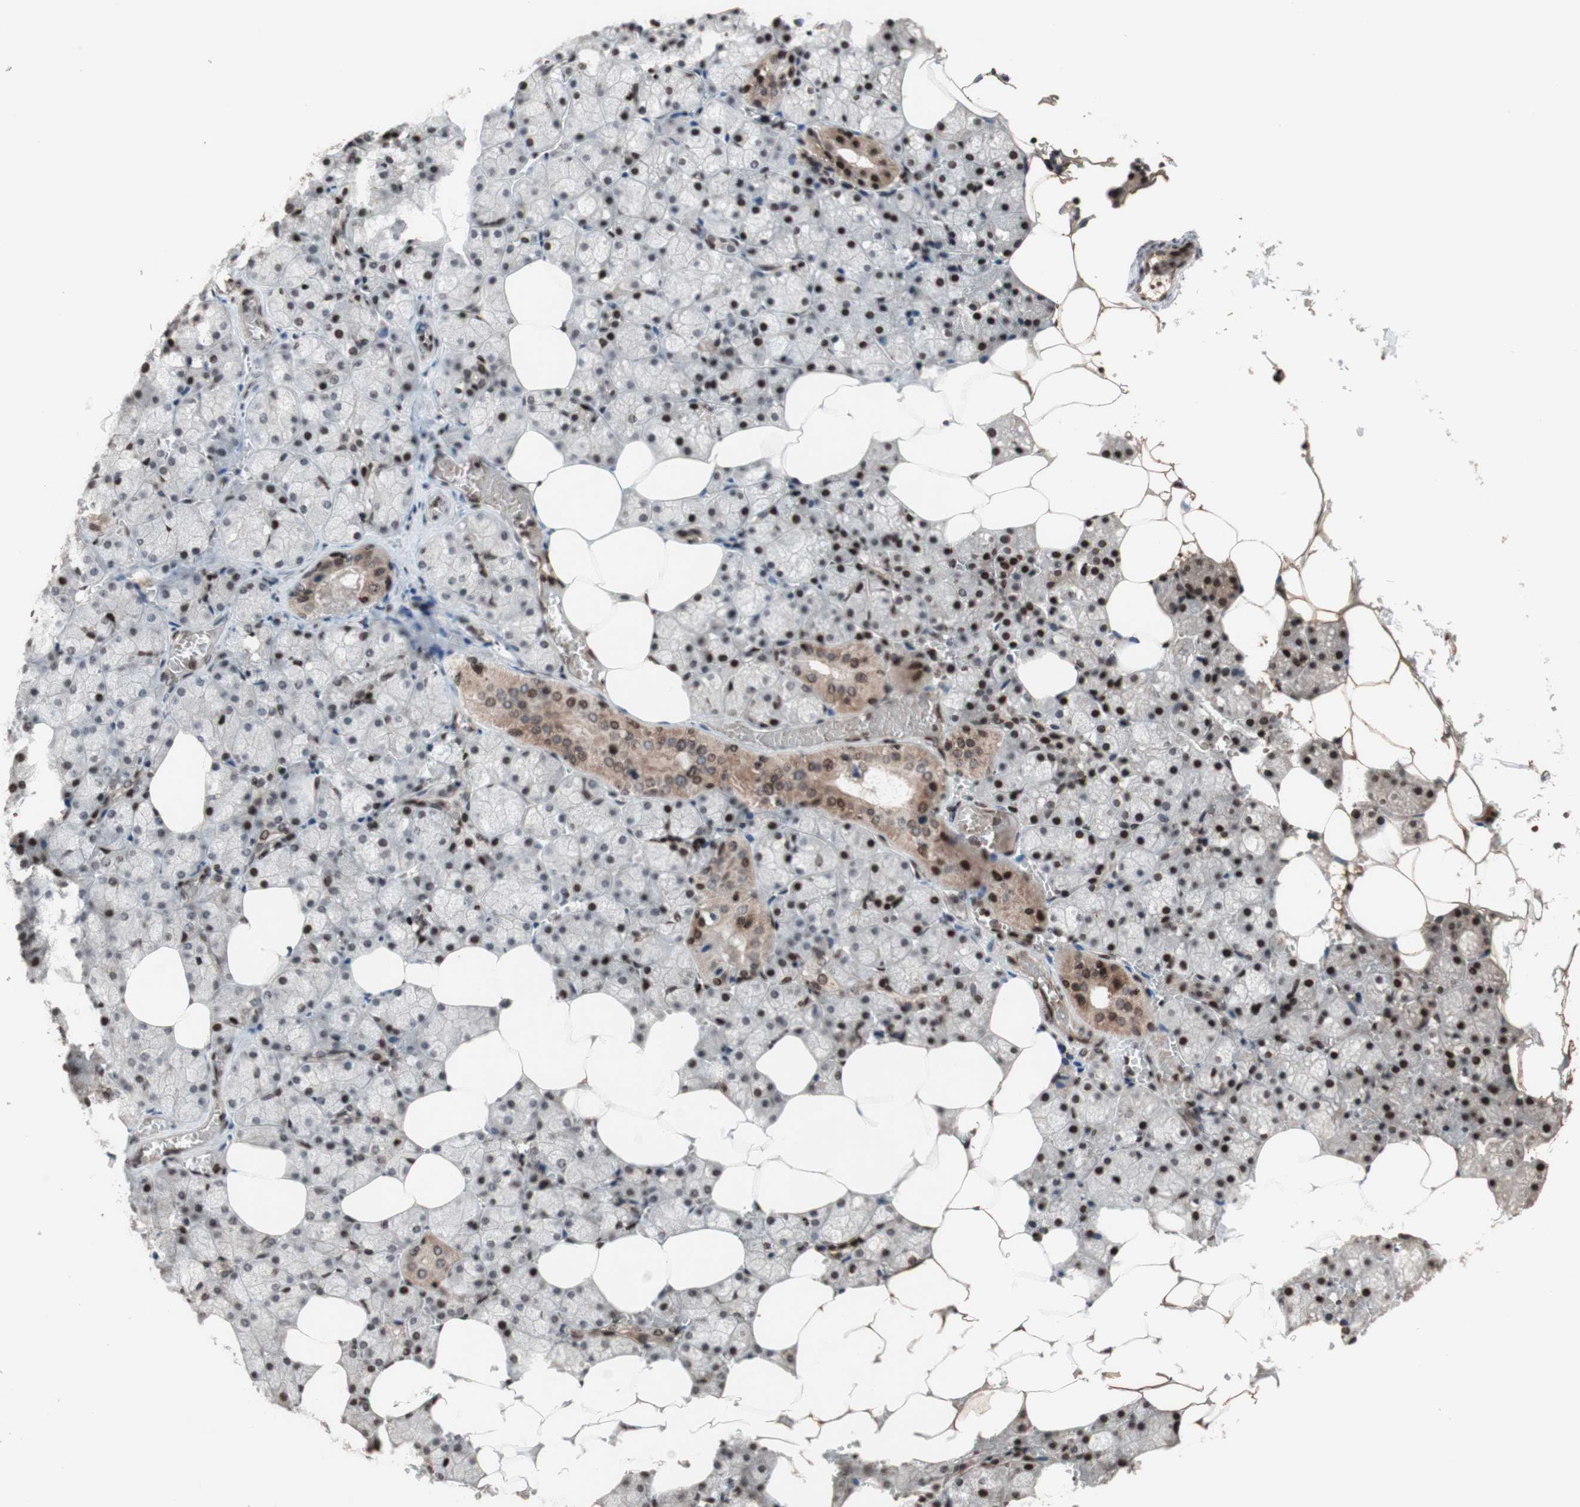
{"staining": {"intensity": "moderate", "quantity": "<25%", "location": "cytoplasmic/membranous,nuclear"}, "tissue": "salivary gland", "cell_type": "Glandular cells", "image_type": "normal", "snomed": [{"axis": "morphology", "description": "Normal tissue, NOS"}, {"axis": "topography", "description": "Salivary gland"}], "caption": "Immunohistochemical staining of unremarkable human salivary gland demonstrates <25% levels of moderate cytoplasmic/membranous,nuclear protein positivity in approximately <25% of glandular cells.", "gene": "POLA1", "patient": {"sex": "male", "age": 62}}